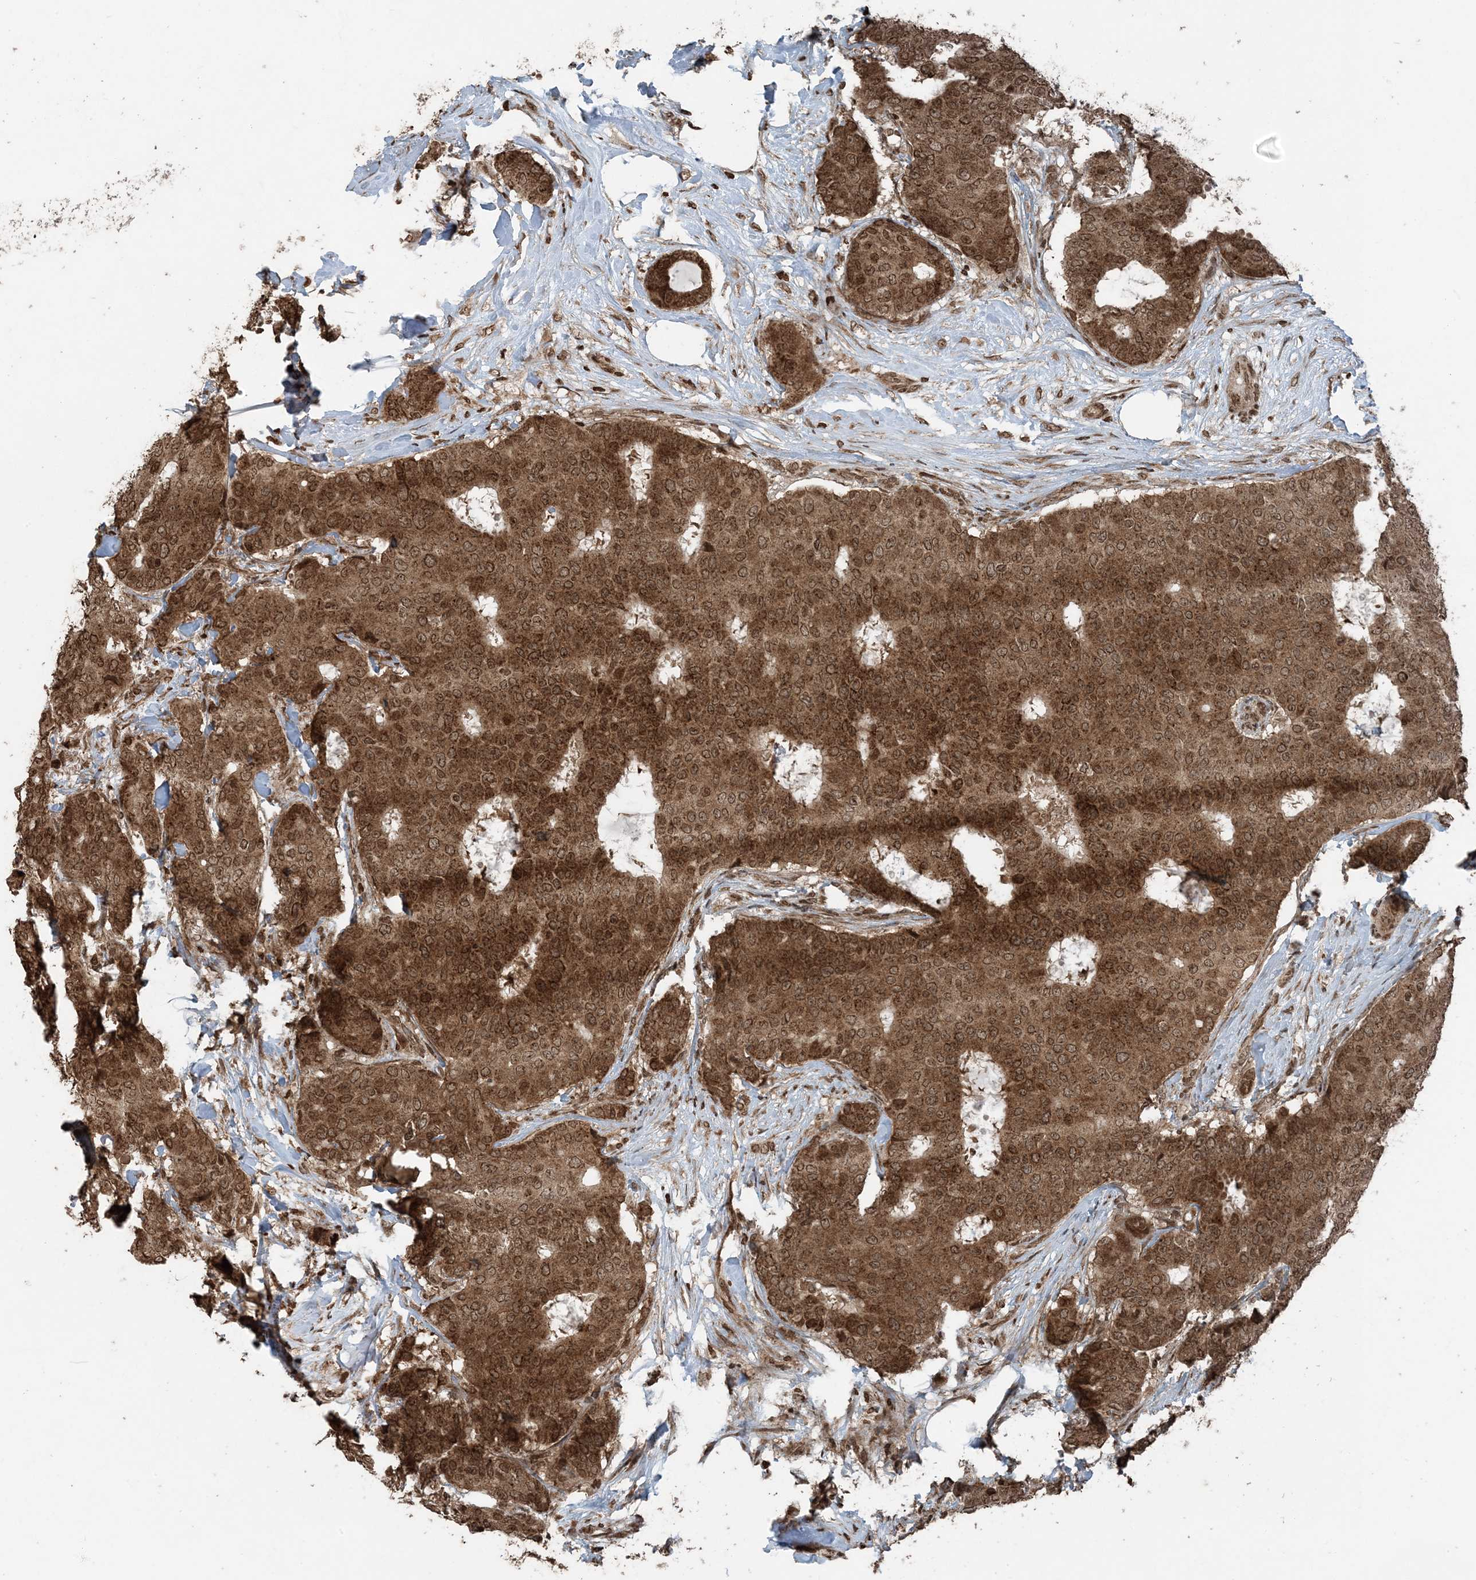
{"staining": {"intensity": "moderate", "quantity": ">75%", "location": "cytoplasmic/membranous,nuclear"}, "tissue": "breast cancer", "cell_type": "Tumor cells", "image_type": "cancer", "snomed": [{"axis": "morphology", "description": "Duct carcinoma"}, {"axis": "topography", "description": "Breast"}], "caption": "This photomicrograph reveals IHC staining of human infiltrating ductal carcinoma (breast), with medium moderate cytoplasmic/membranous and nuclear expression in about >75% of tumor cells.", "gene": "ZFAND2B", "patient": {"sex": "female", "age": 75}}